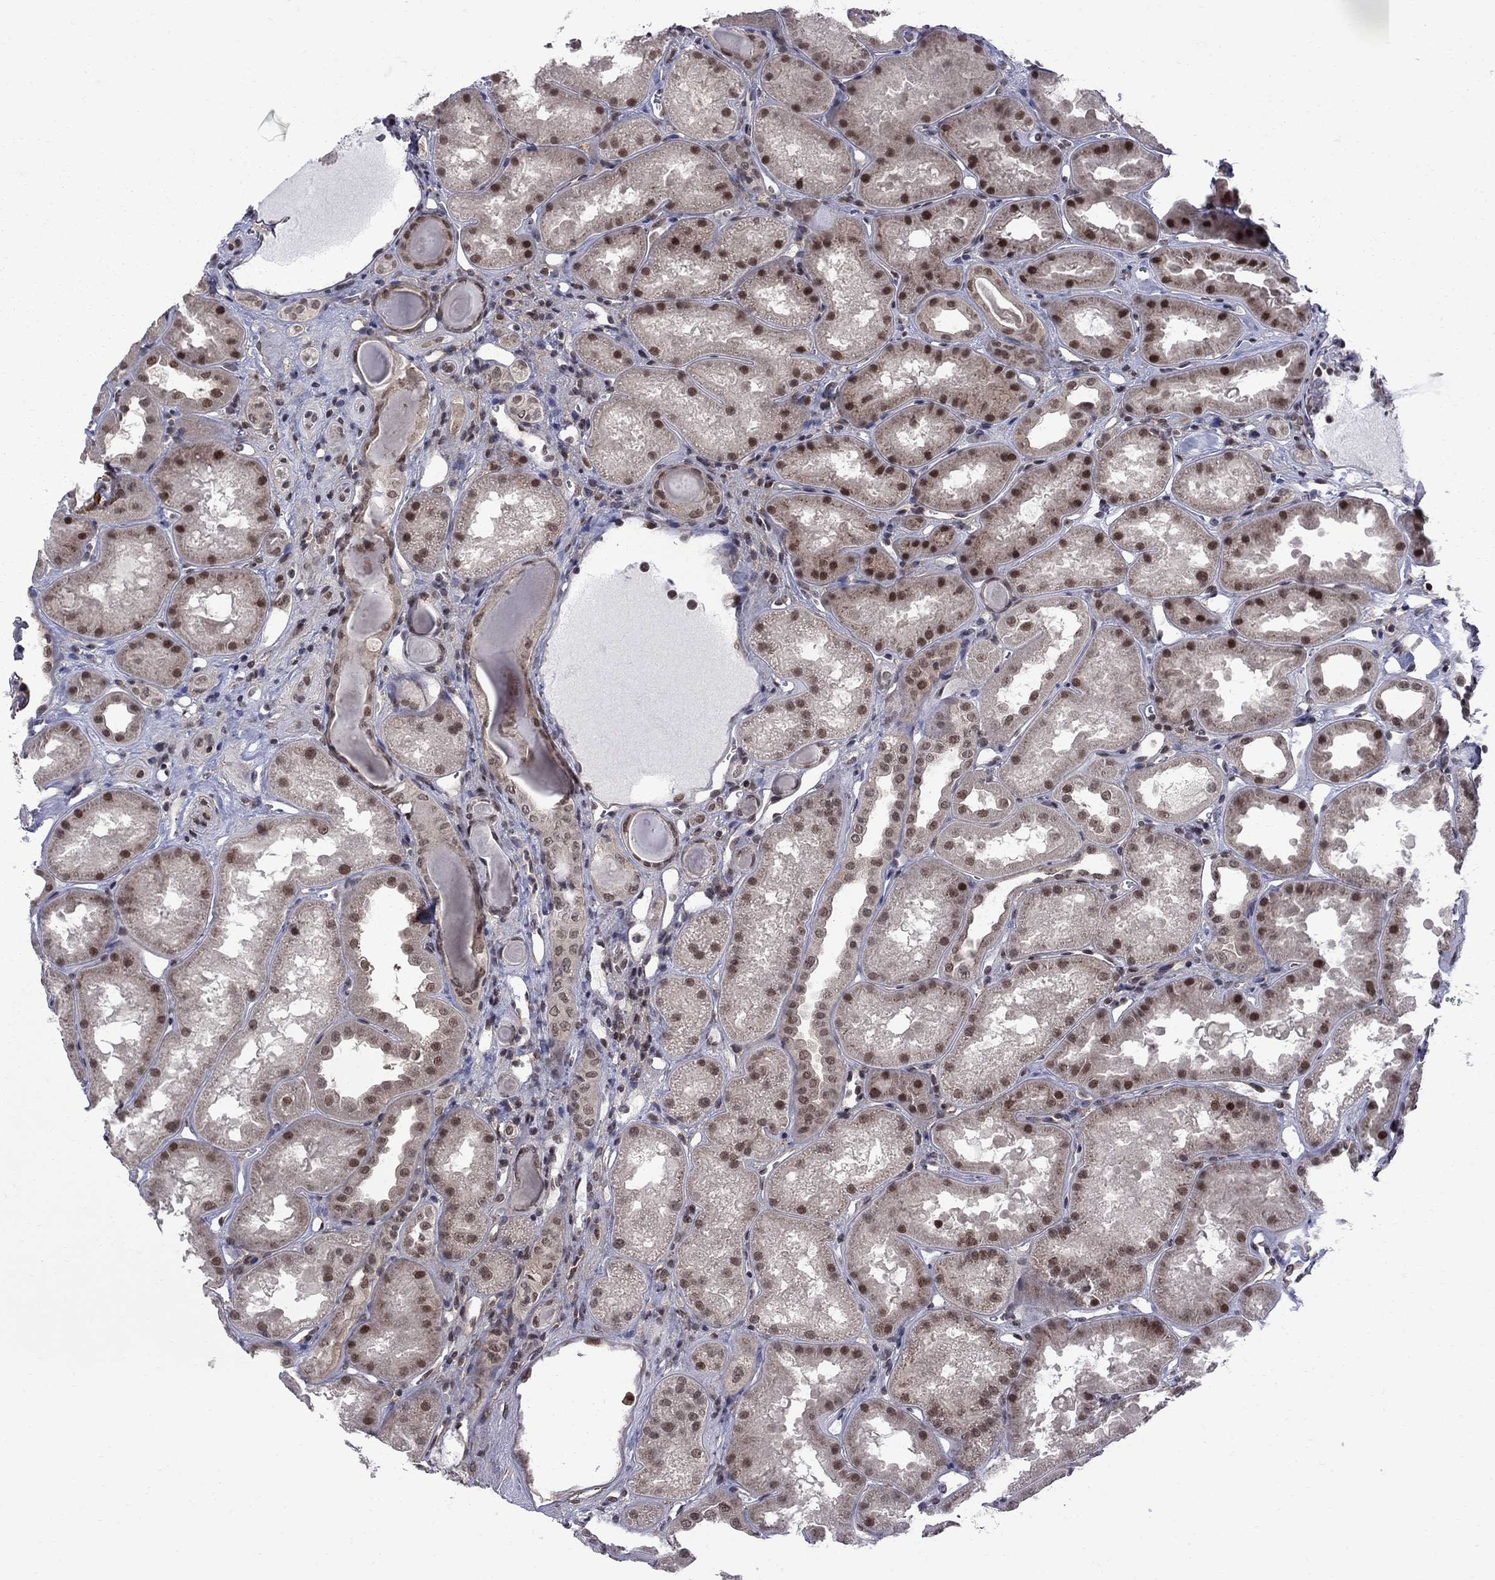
{"staining": {"intensity": "moderate", "quantity": "25%-75%", "location": "nuclear"}, "tissue": "kidney", "cell_type": "Cells in glomeruli", "image_type": "normal", "snomed": [{"axis": "morphology", "description": "Normal tissue, NOS"}, {"axis": "topography", "description": "Kidney"}], "caption": "DAB immunohistochemical staining of unremarkable kidney exhibits moderate nuclear protein expression in about 25%-75% of cells in glomeruli. (DAB = brown stain, brightfield microscopy at high magnification).", "gene": "BRF1", "patient": {"sex": "male", "age": 61}}